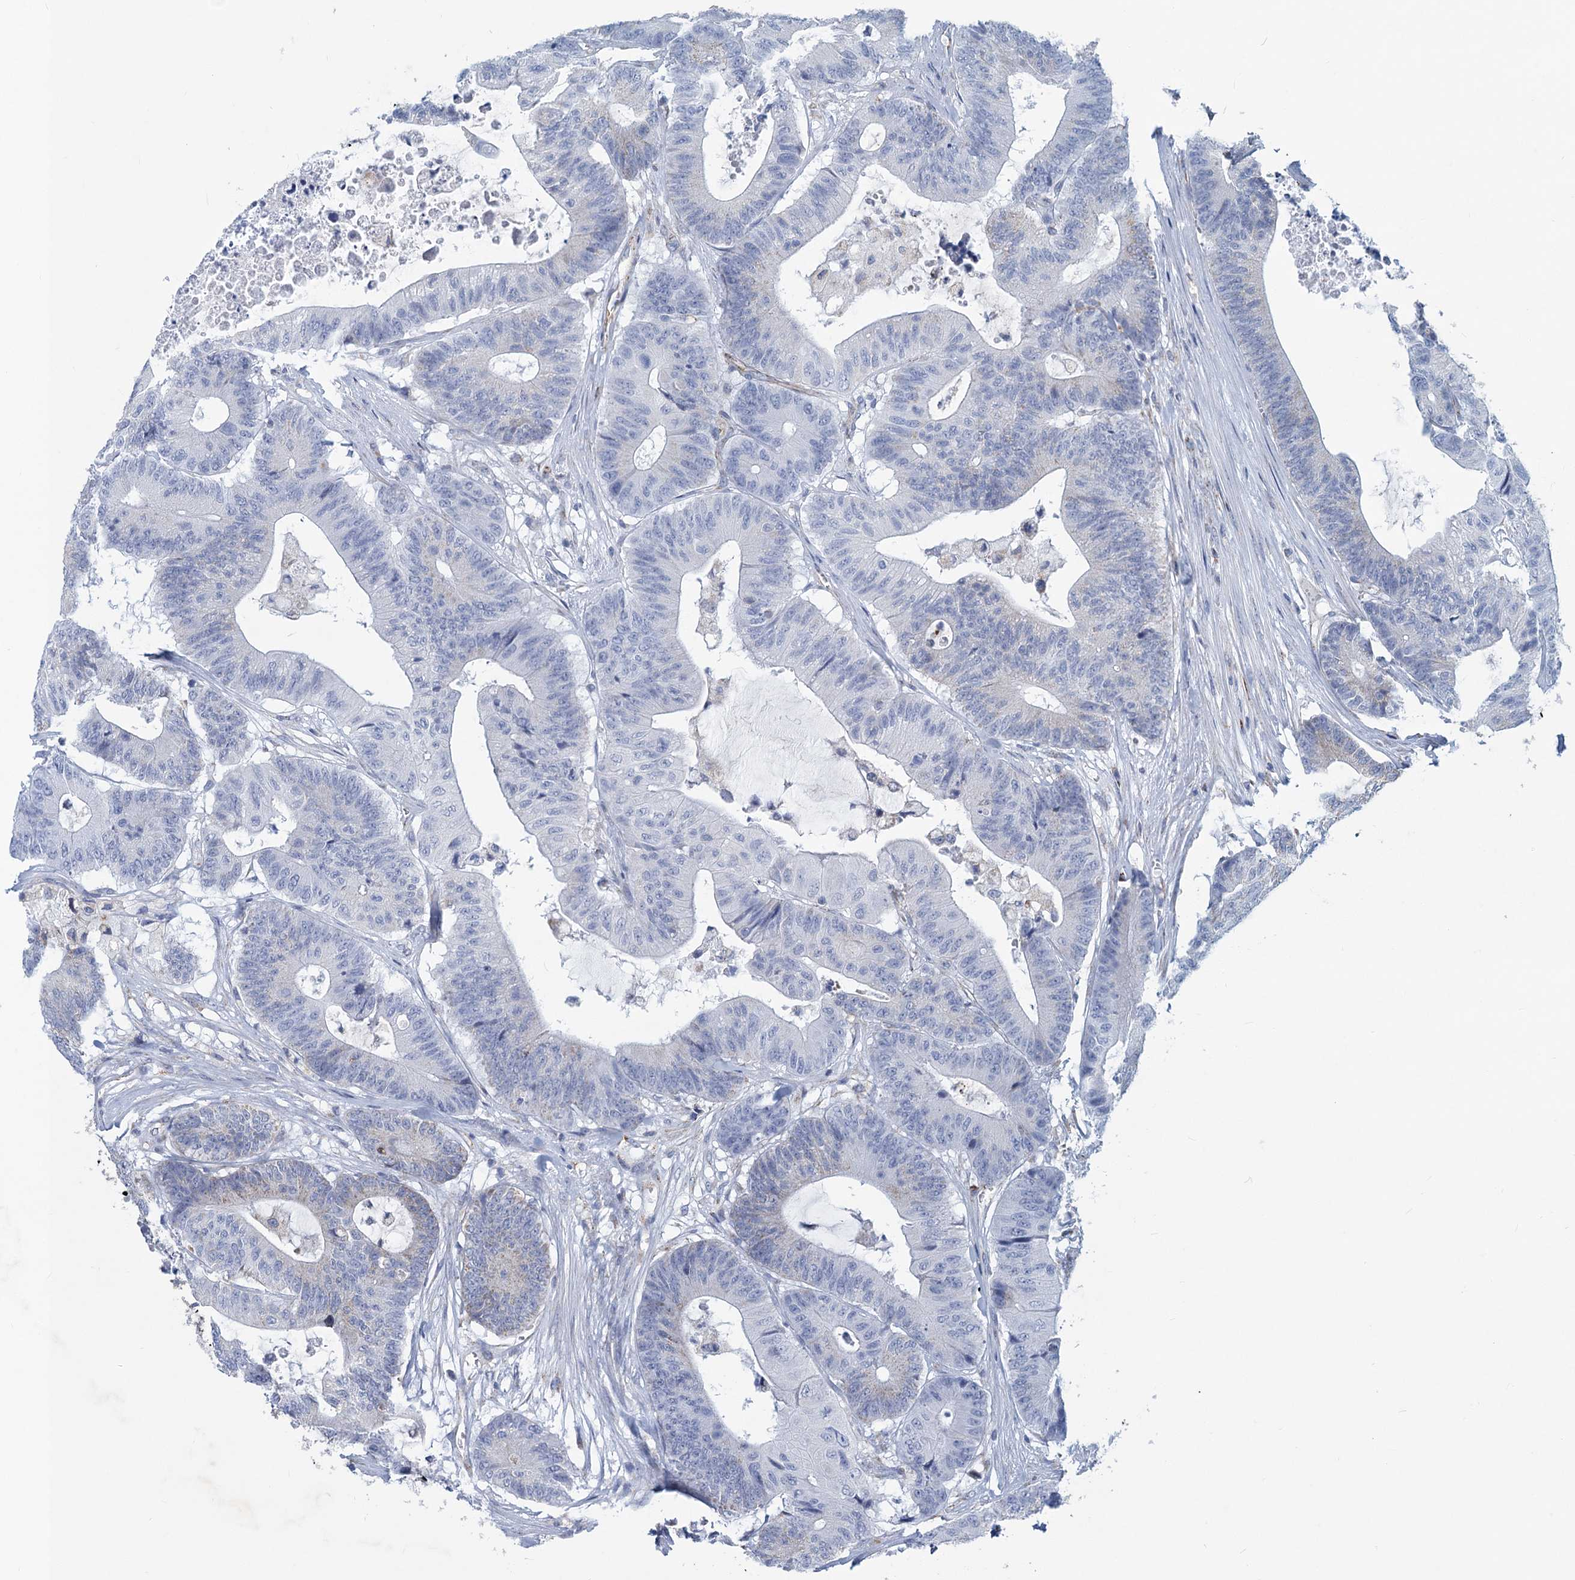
{"staining": {"intensity": "negative", "quantity": "none", "location": "none"}, "tissue": "colorectal cancer", "cell_type": "Tumor cells", "image_type": "cancer", "snomed": [{"axis": "morphology", "description": "Adenocarcinoma, NOS"}, {"axis": "topography", "description": "Colon"}], "caption": "An IHC image of colorectal cancer is shown. There is no staining in tumor cells of colorectal cancer.", "gene": "NDUFC2", "patient": {"sex": "female", "age": 84}}